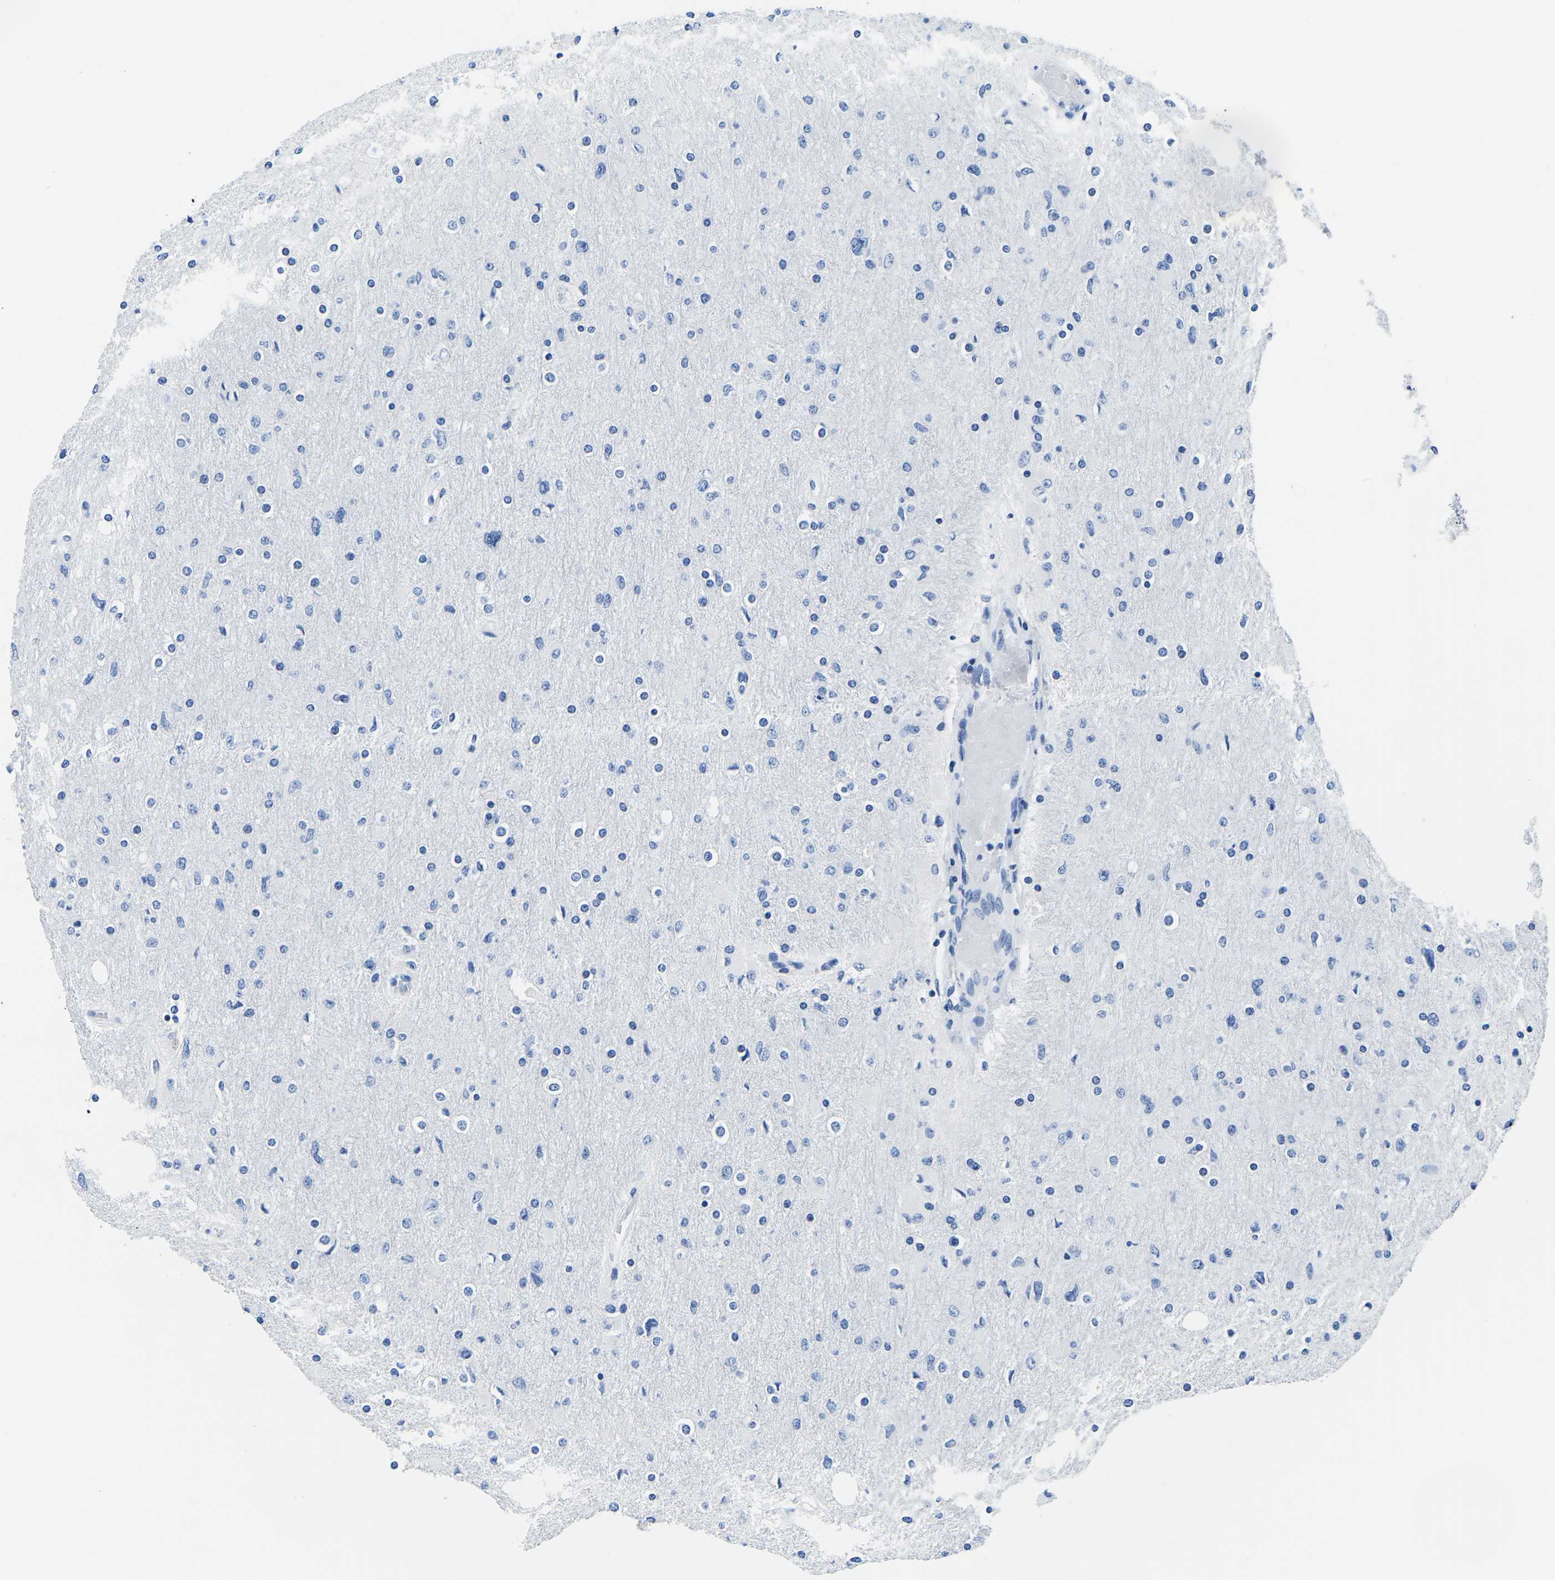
{"staining": {"intensity": "negative", "quantity": "none", "location": "none"}, "tissue": "glioma", "cell_type": "Tumor cells", "image_type": "cancer", "snomed": [{"axis": "morphology", "description": "Glioma, malignant, High grade"}, {"axis": "topography", "description": "Cerebral cortex"}], "caption": "This is an IHC image of glioma. There is no staining in tumor cells.", "gene": "CYP1A2", "patient": {"sex": "female", "age": 36}}